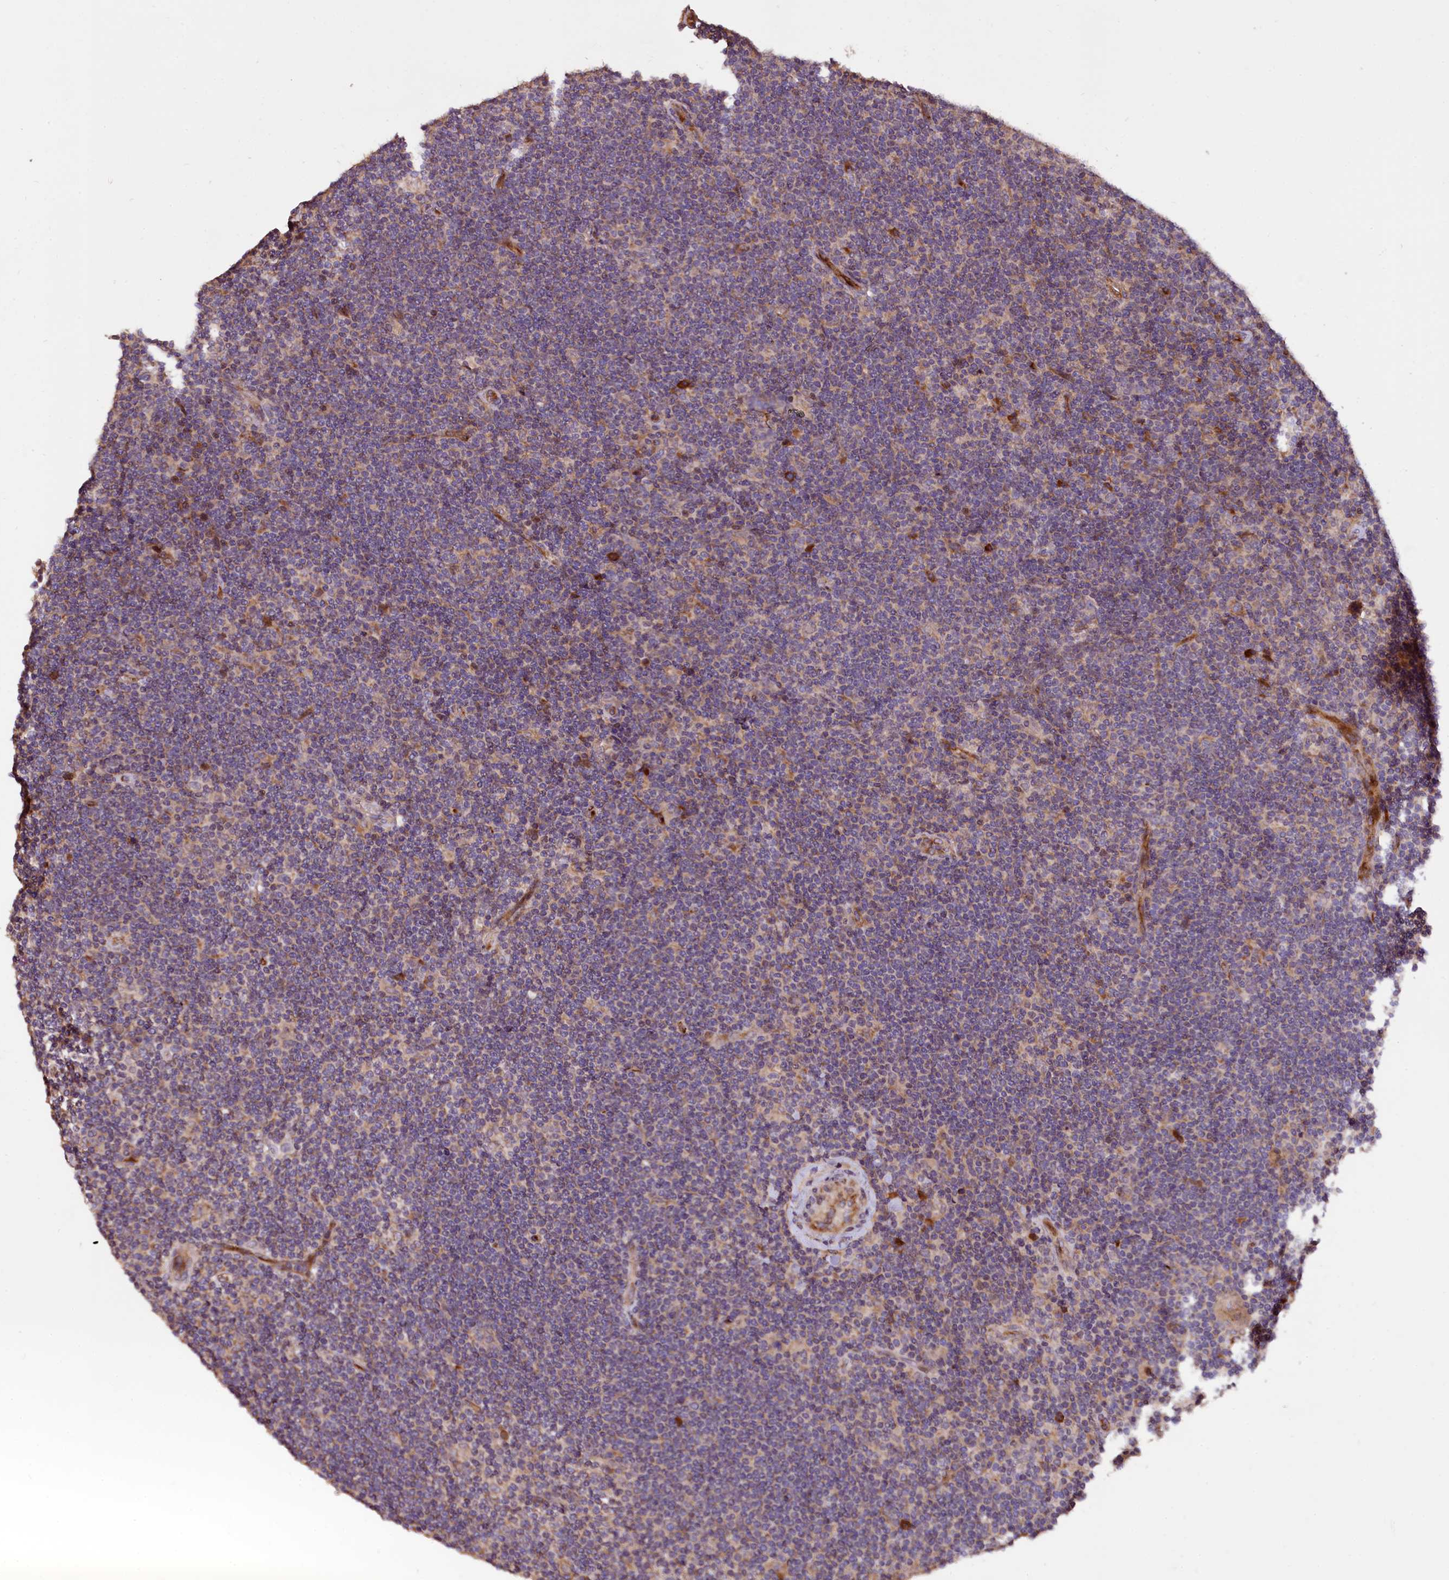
{"staining": {"intensity": "moderate", "quantity": "<25%", "location": "cytoplasmic/membranous"}, "tissue": "lymphoma", "cell_type": "Tumor cells", "image_type": "cancer", "snomed": [{"axis": "morphology", "description": "Hodgkin's disease, NOS"}, {"axis": "topography", "description": "Lymph node"}], "caption": "Hodgkin's disease tissue reveals moderate cytoplasmic/membranous positivity in approximately <25% of tumor cells", "gene": "RASSF1", "patient": {"sex": "female", "age": 57}}